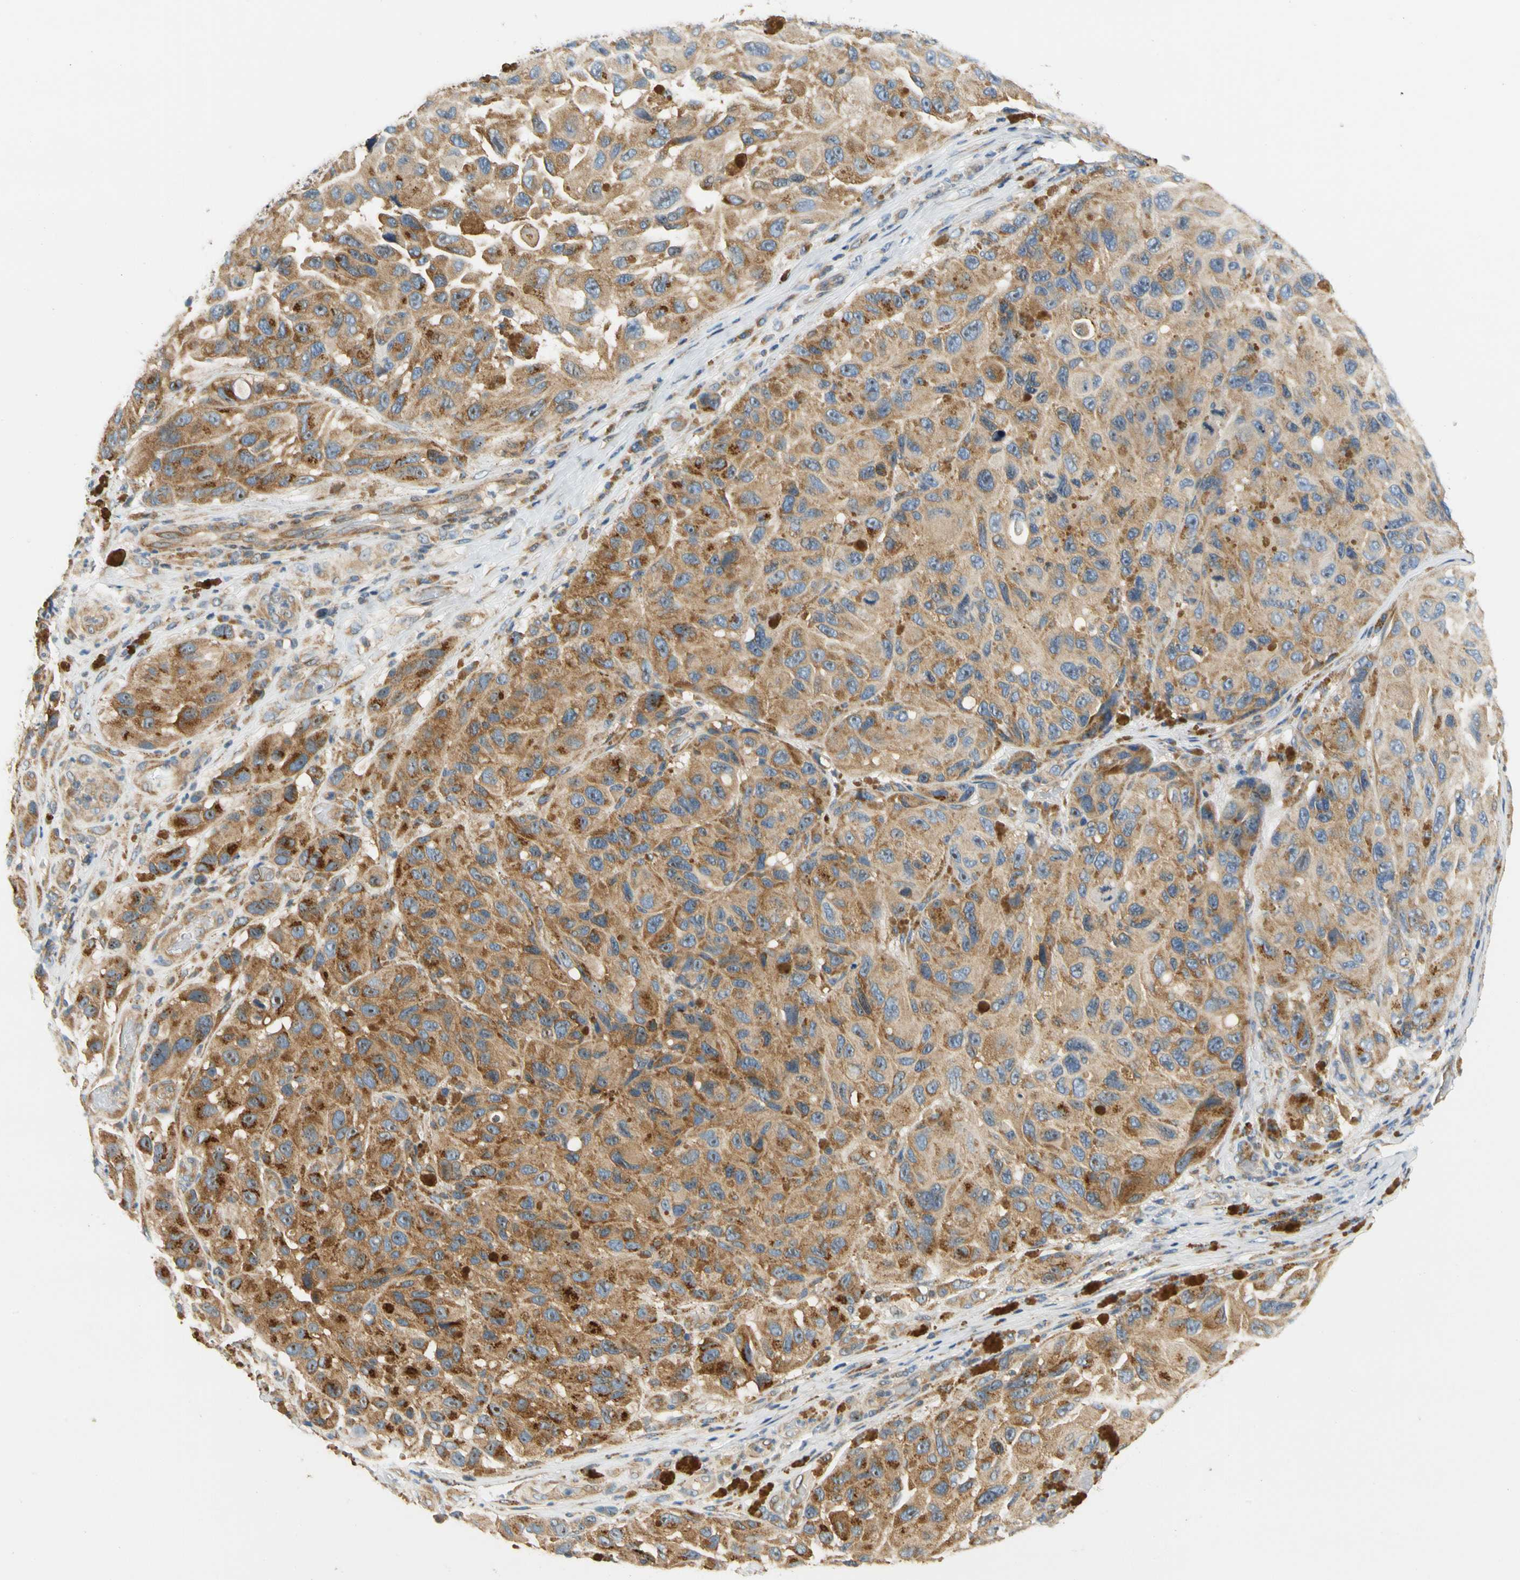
{"staining": {"intensity": "moderate", "quantity": ">75%", "location": "cytoplasmic/membranous"}, "tissue": "melanoma", "cell_type": "Tumor cells", "image_type": "cancer", "snomed": [{"axis": "morphology", "description": "Malignant melanoma, NOS"}, {"axis": "topography", "description": "Skin"}], "caption": "Tumor cells exhibit medium levels of moderate cytoplasmic/membranous expression in about >75% of cells in human melanoma.", "gene": "LRRC47", "patient": {"sex": "female", "age": 73}}